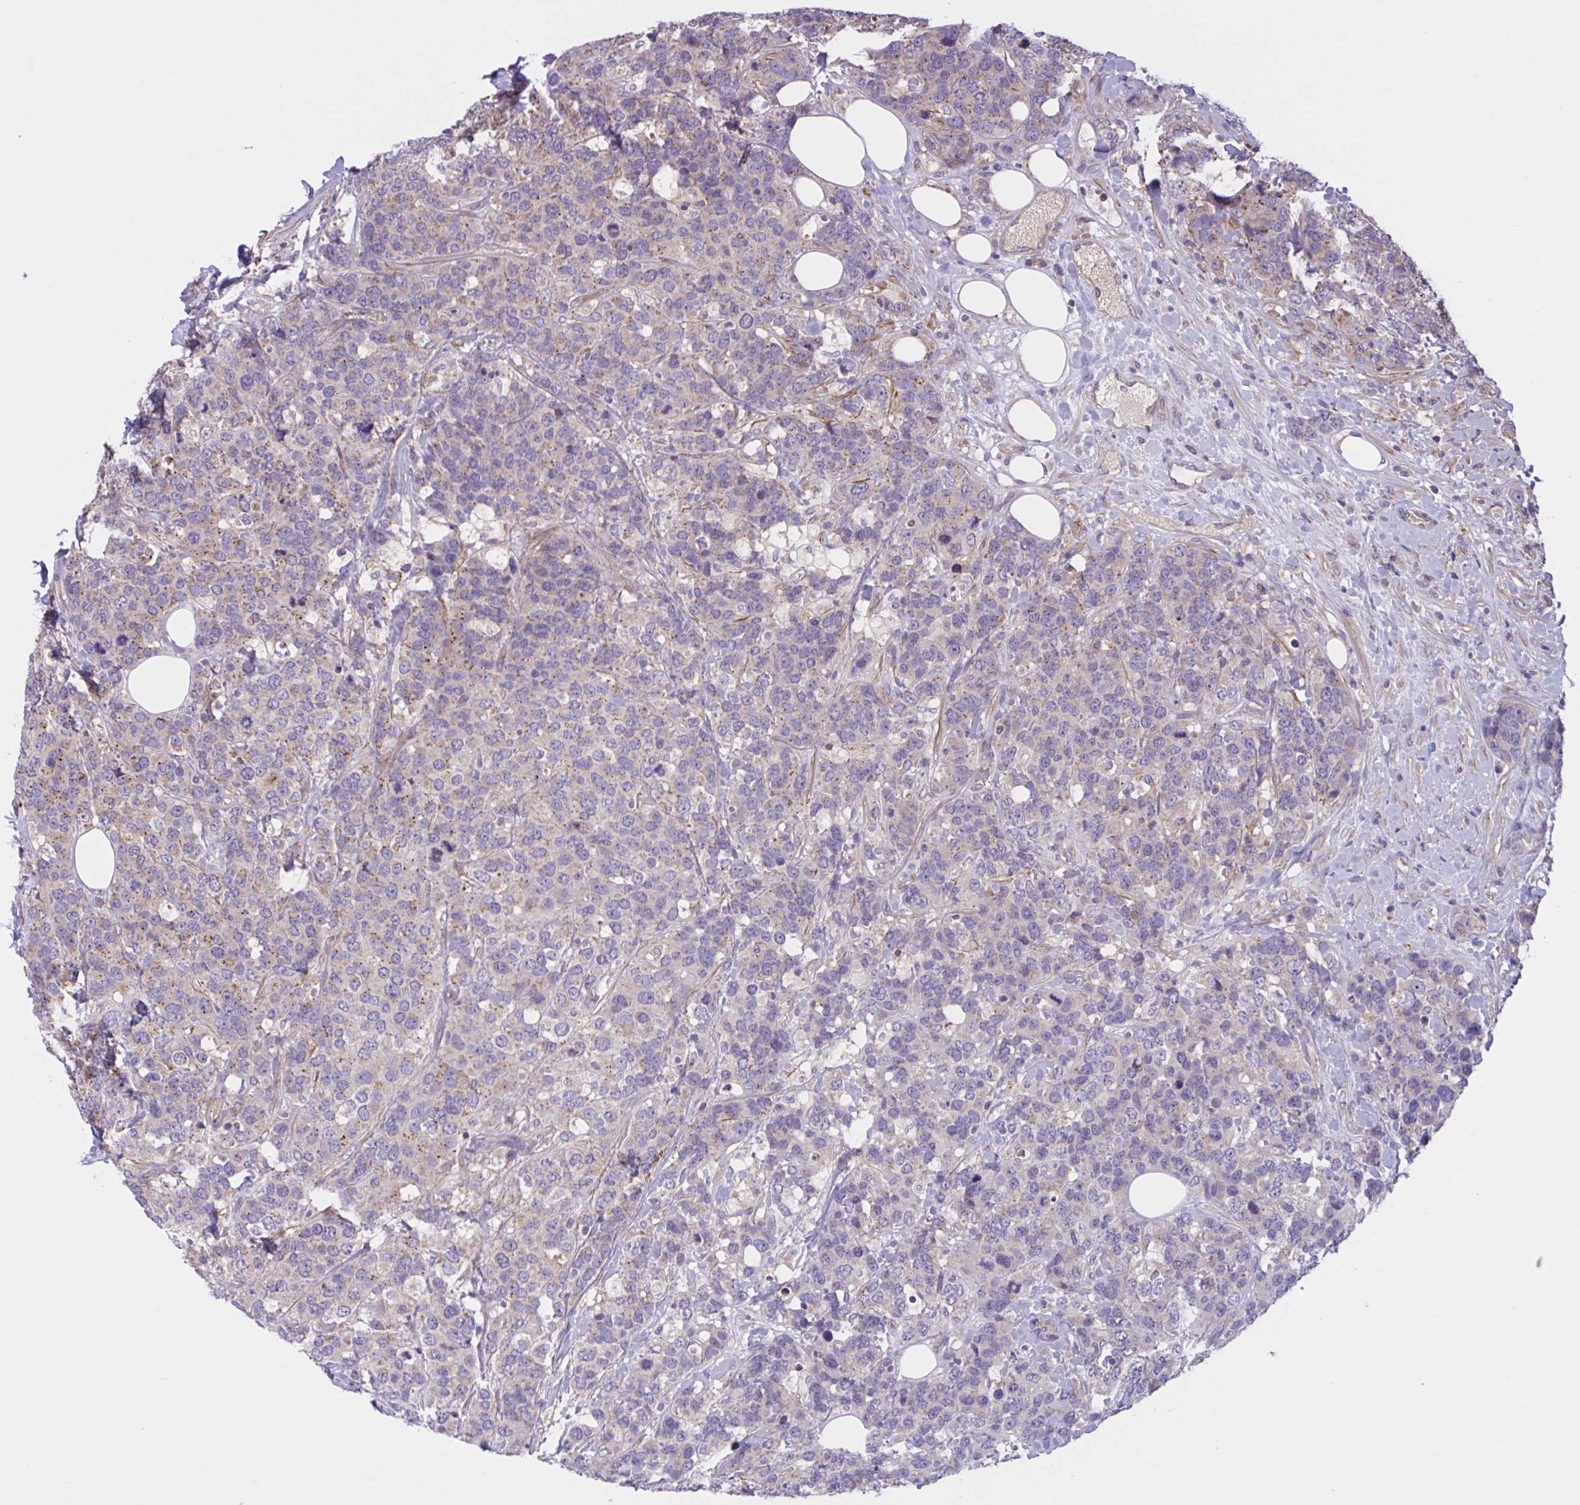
{"staining": {"intensity": "weak", "quantity": "25%-75%", "location": "cytoplasmic/membranous"}, "tissue": "breast cancer", "cell_type": "Tumor cells", "image_type": "cancer", "snomed": [{"axis": "morphology", "description": "Lobular carcinoma"}, {"axis": "topography", "description": "Breast"}], "caption": "The histopathology image demonstrates a brown stain indicating the presence of a protein in the cytoplasmic/membranous of tumor cells in breast cancer.", "gene": "WNT9B", "patient": {"sex": "female", "age": 59}}